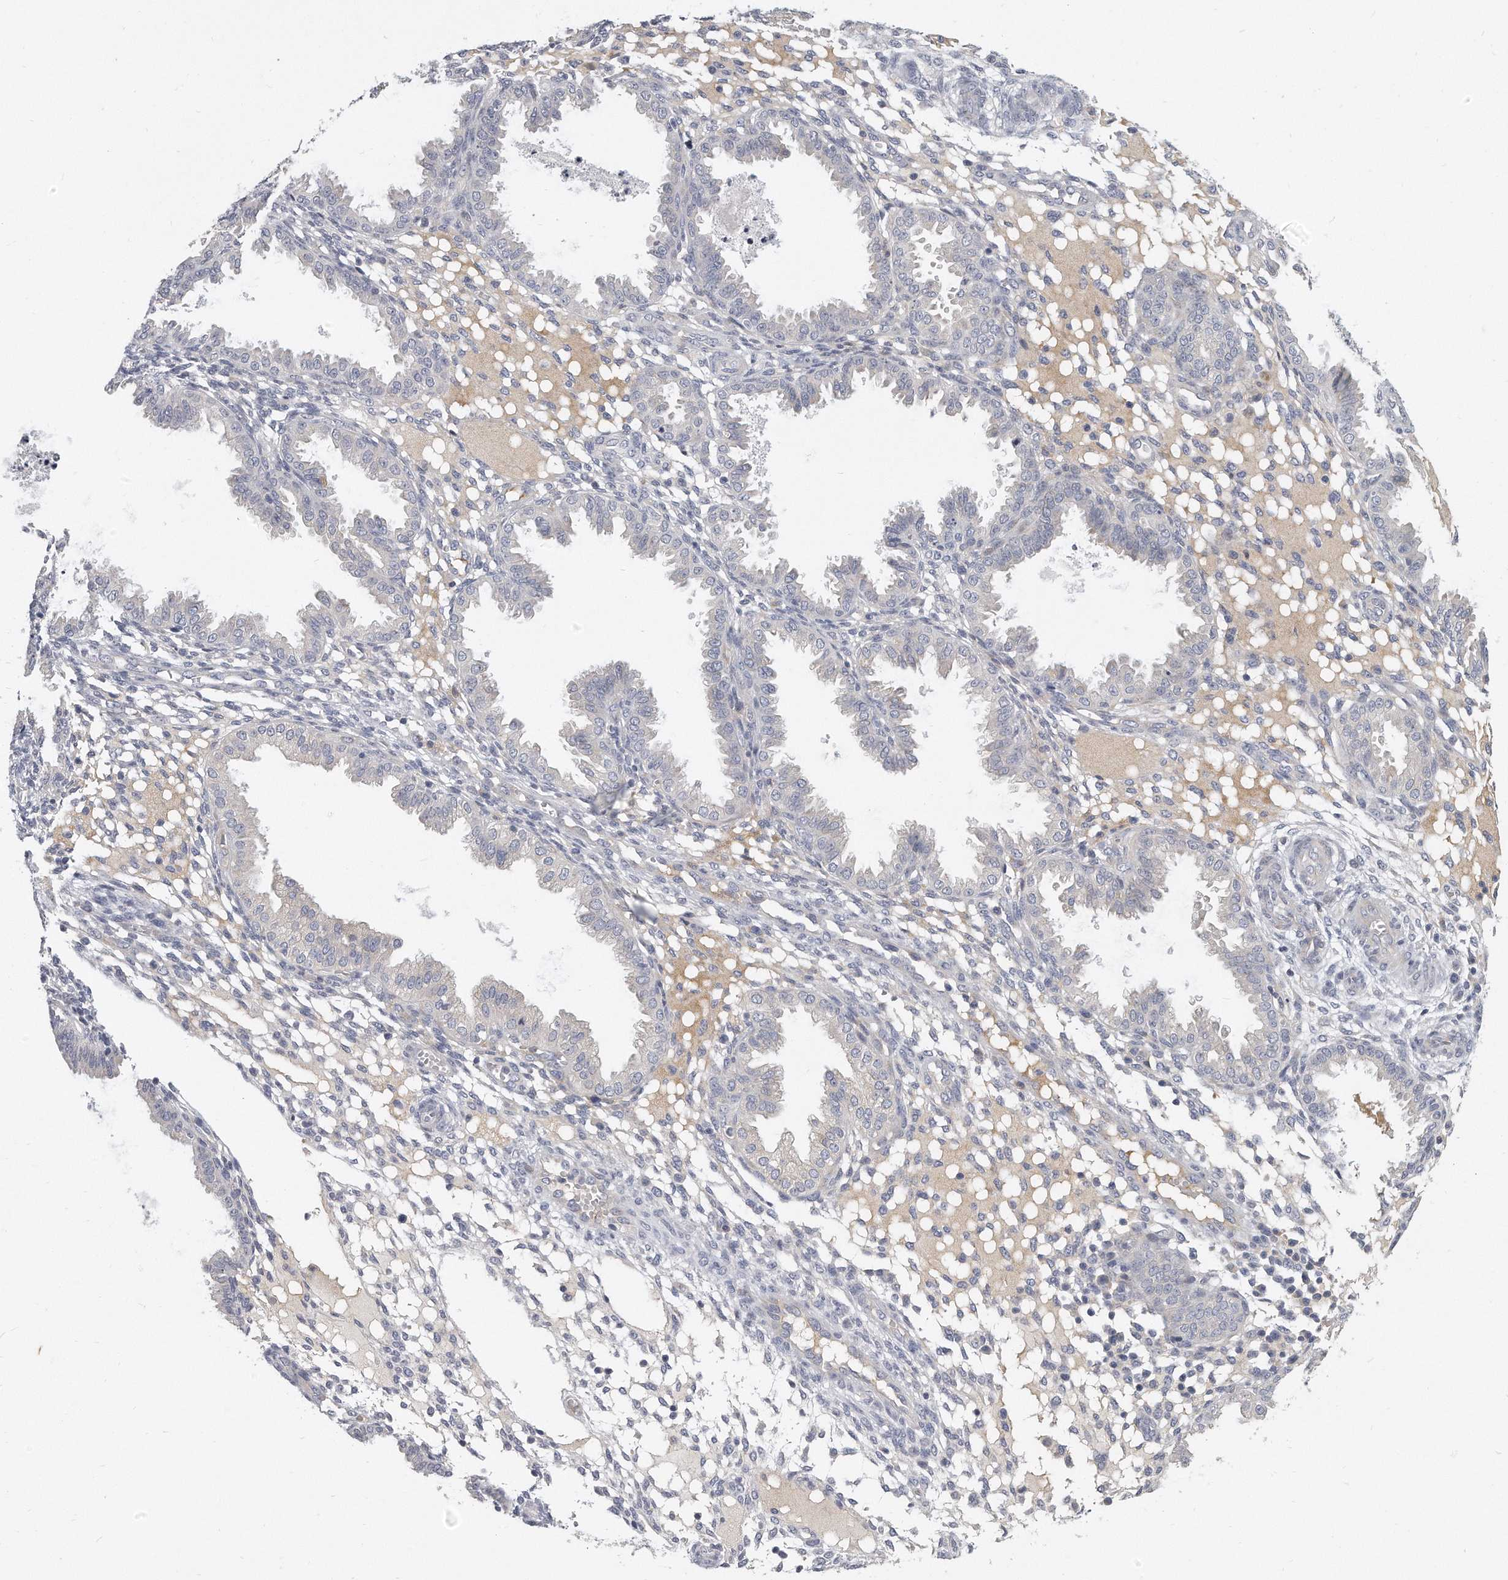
{"staining": {"intensity": "negative", "quantity": "none", "location": "none"}, "tissue": "endometrium", "cell_type": "Cells in endometrial stroma", "image_type": "normal", "snomed": [{"axis": "morphology", "description": "Normal tissue, NOS"}, {"axis": "topography", "description": "Endometrium"}], "caption": "This is an immunohistochemistry (IHC) micrograph of benign endometrium. There is no staining in cells in endometrial stroma.", "gene": "PLEKHA6", "patient": {"sex": "female", "age": 33}}